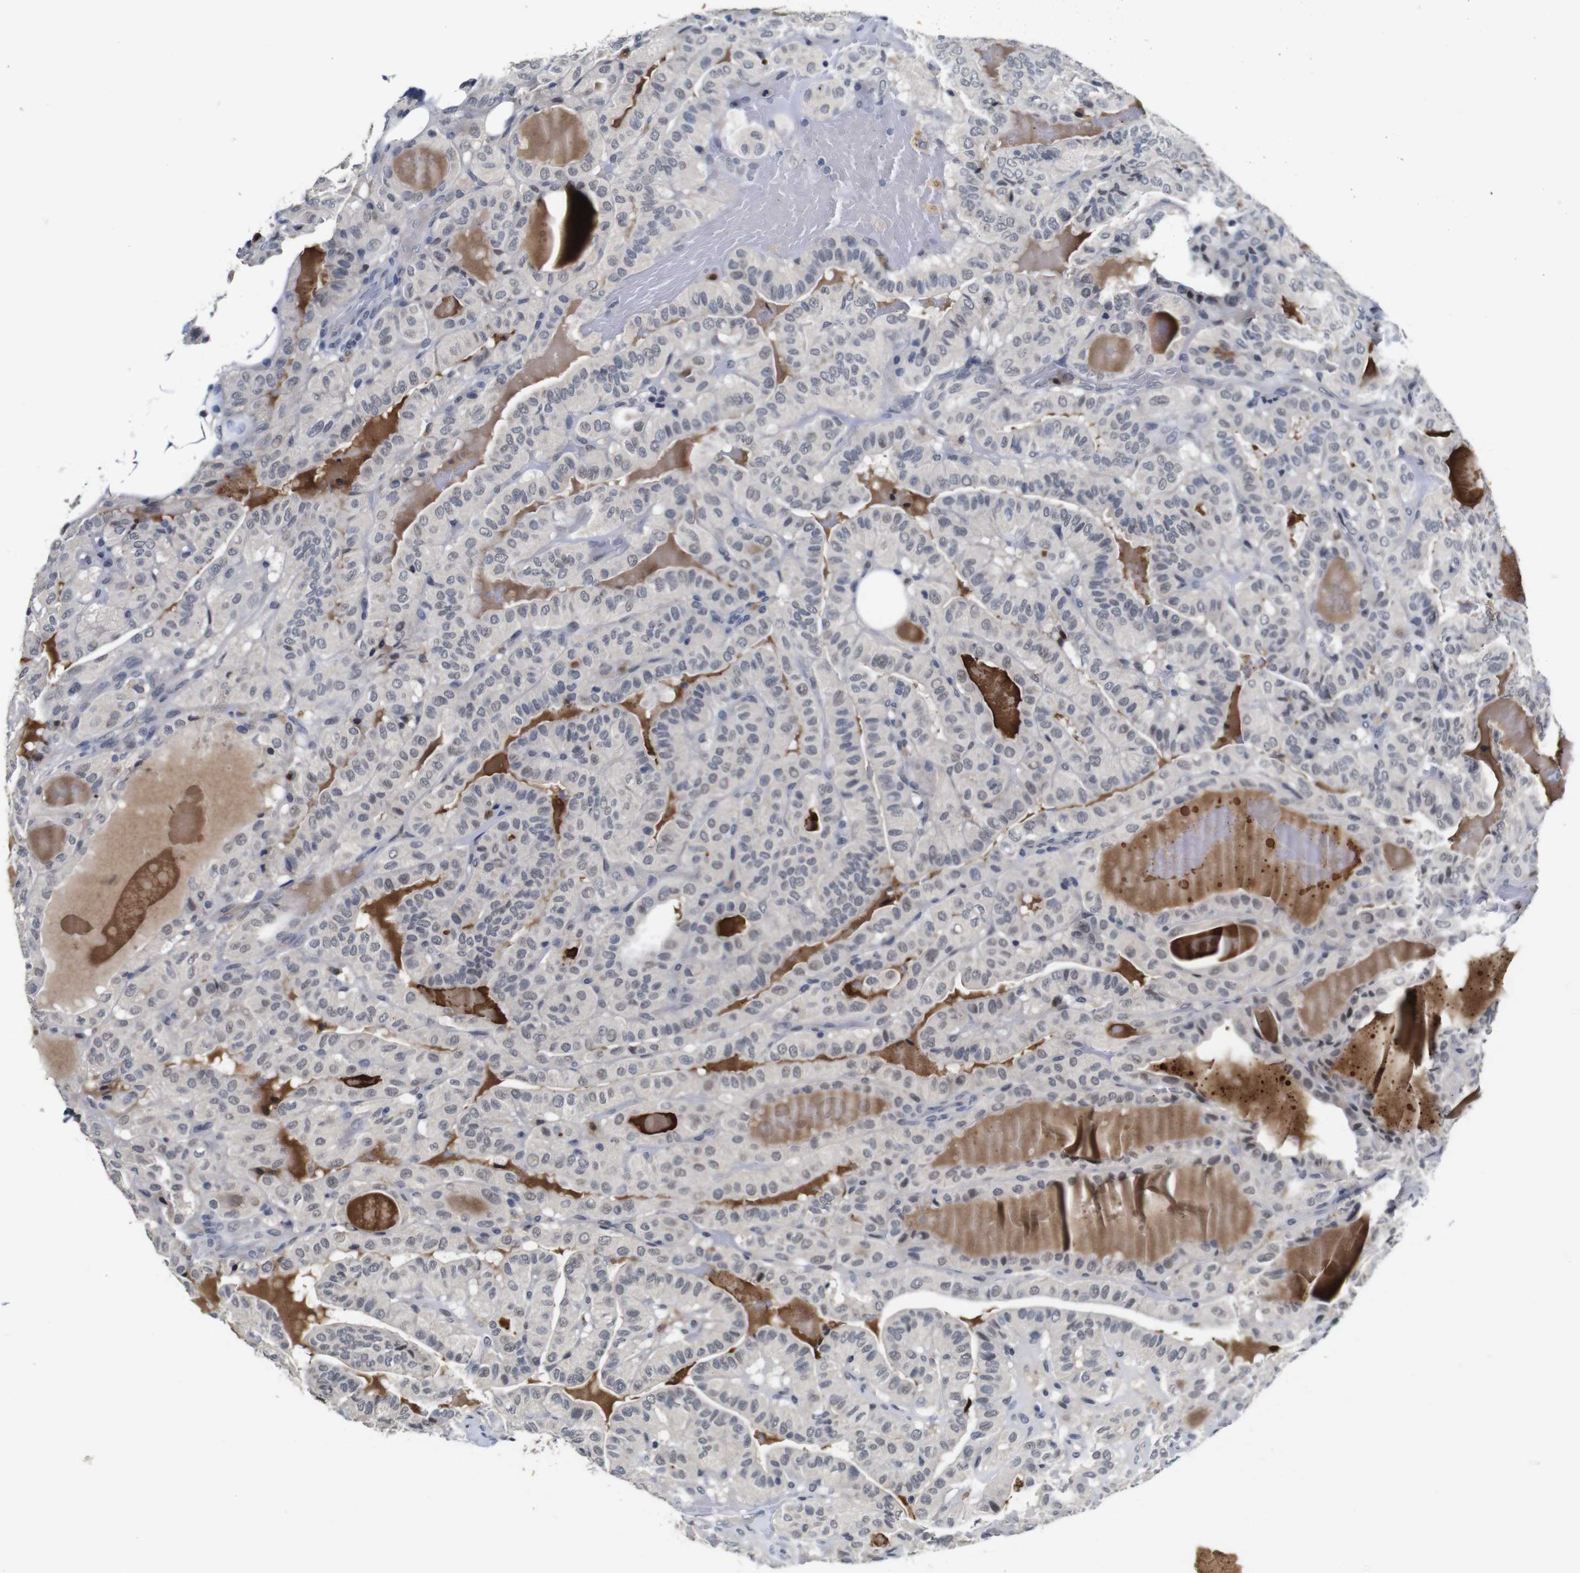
{"staining": {"intensity": "negative", "quantity": "none", "location": "none"}, "tissue": "thyroid cancer", "cell_type": "Tumor cells", "image_type": "cancer", "snomed": [{"axis": "morphology", "description": "Papillary adenocarcinoma, NOS"}, {"axis": "topography", "description": "Thyroid gland"}], "caption": "IHC of thyroid cancer (papillary adenocarcinoma) shows no positivity in tumor cells. The staining is performed using DAB (3,3'-diaminobenzidine) brown chromogen with nuclei counter-stained in using hematoxylin.", "gene": "NTRK3", "patient": {"sex": "male", "age": 77}}